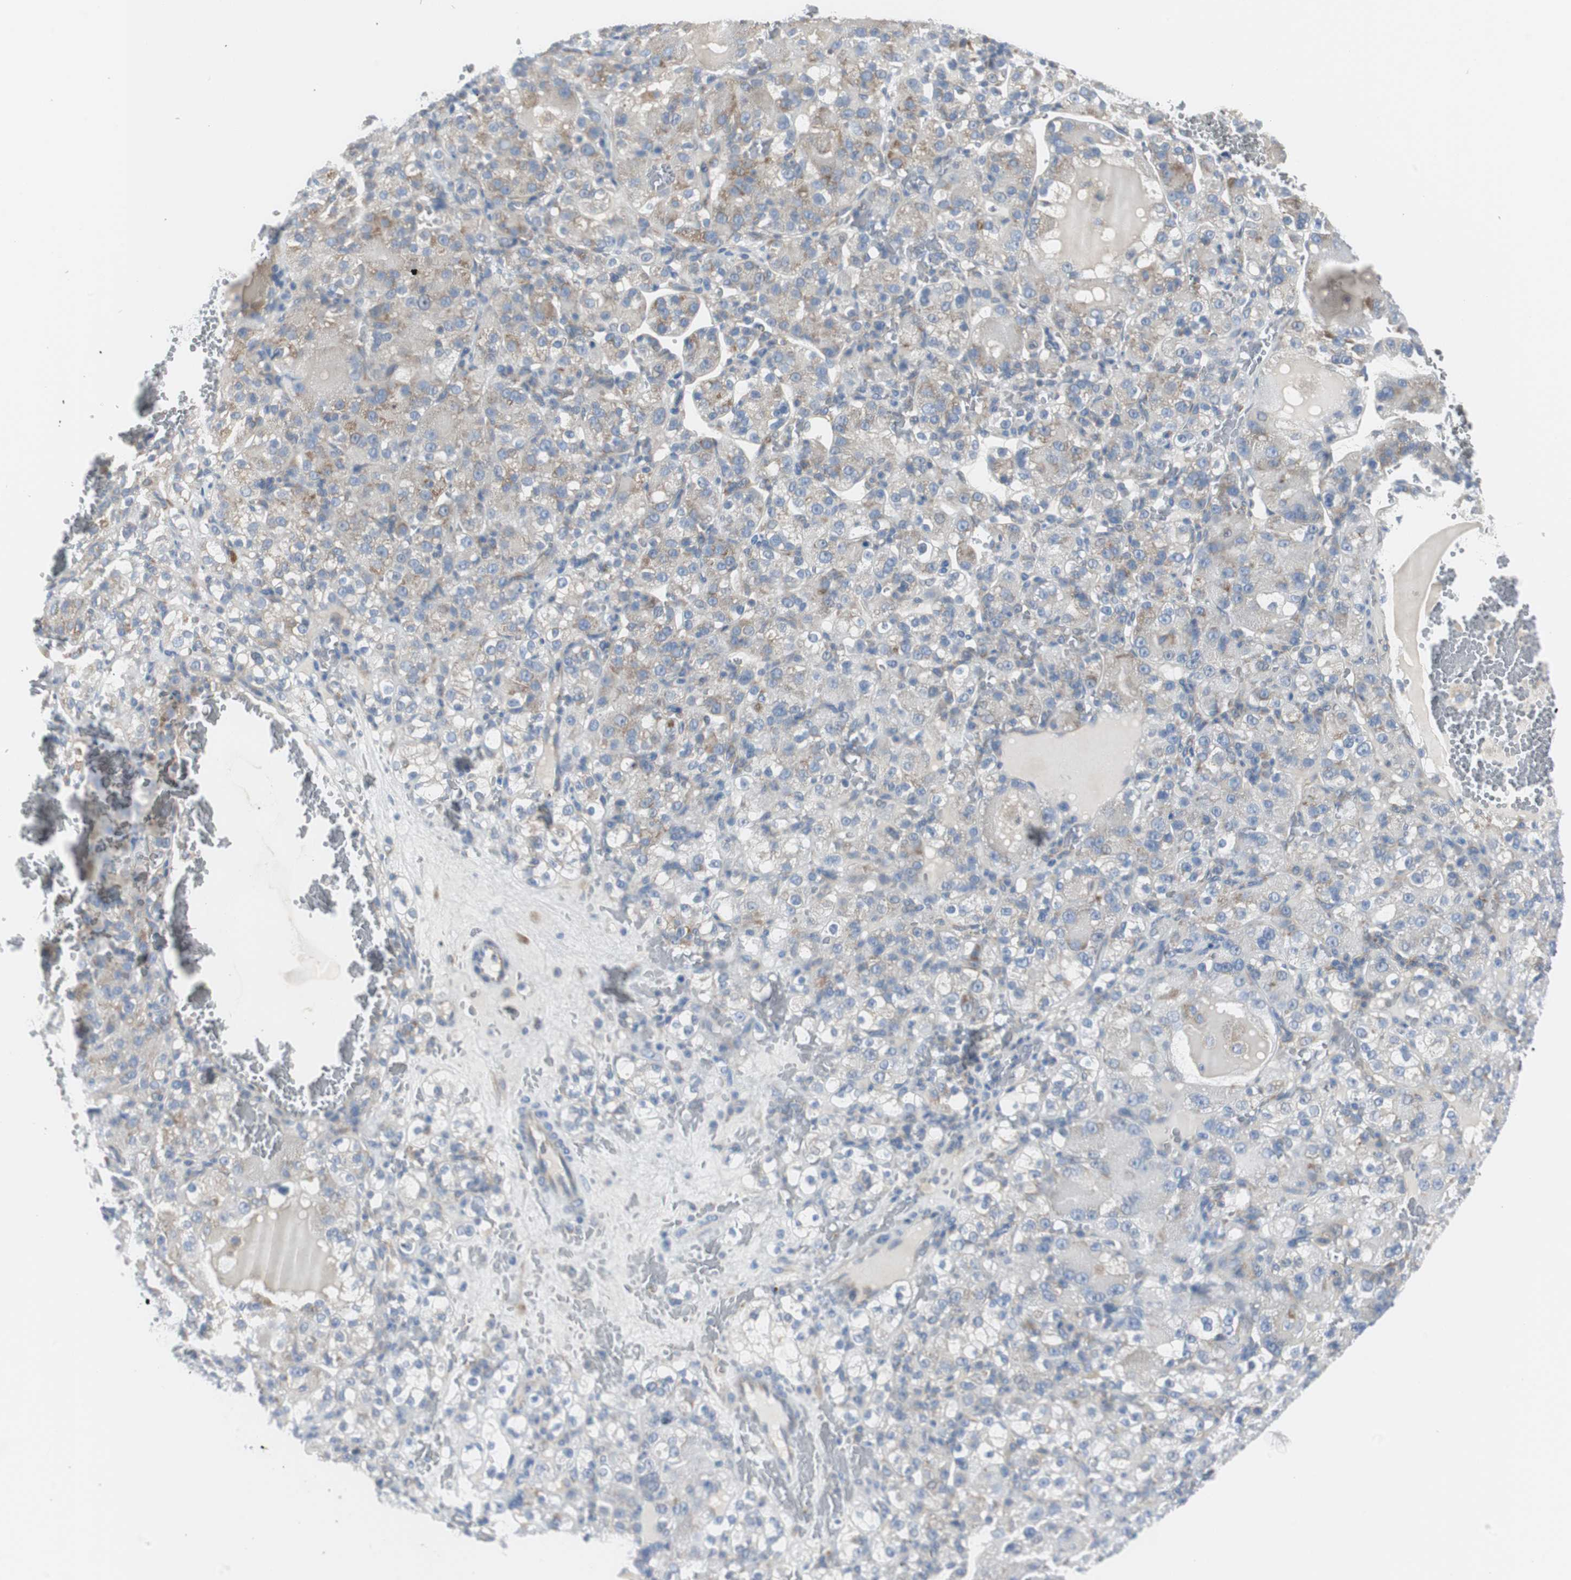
{"staining": {"intensity": "negative", "quantity": "none", "location": "none"}, "tissue": "renal cancer", "cell_type": "Tumor cells", "image_type": "cancer", "snomed": [{"axis": "morphology", "description": "Normal tissue, NOS"}, {"axis": "morphology", "description": "Adenocarcinoma, NOS"}, {"axis": "topography", "description": "Kidney"}], "caption": "Tumor cells are negative for protein expression in human renal cancer.", "gene": "RPS12", "patient": {"sex": "male", "age": 61}}